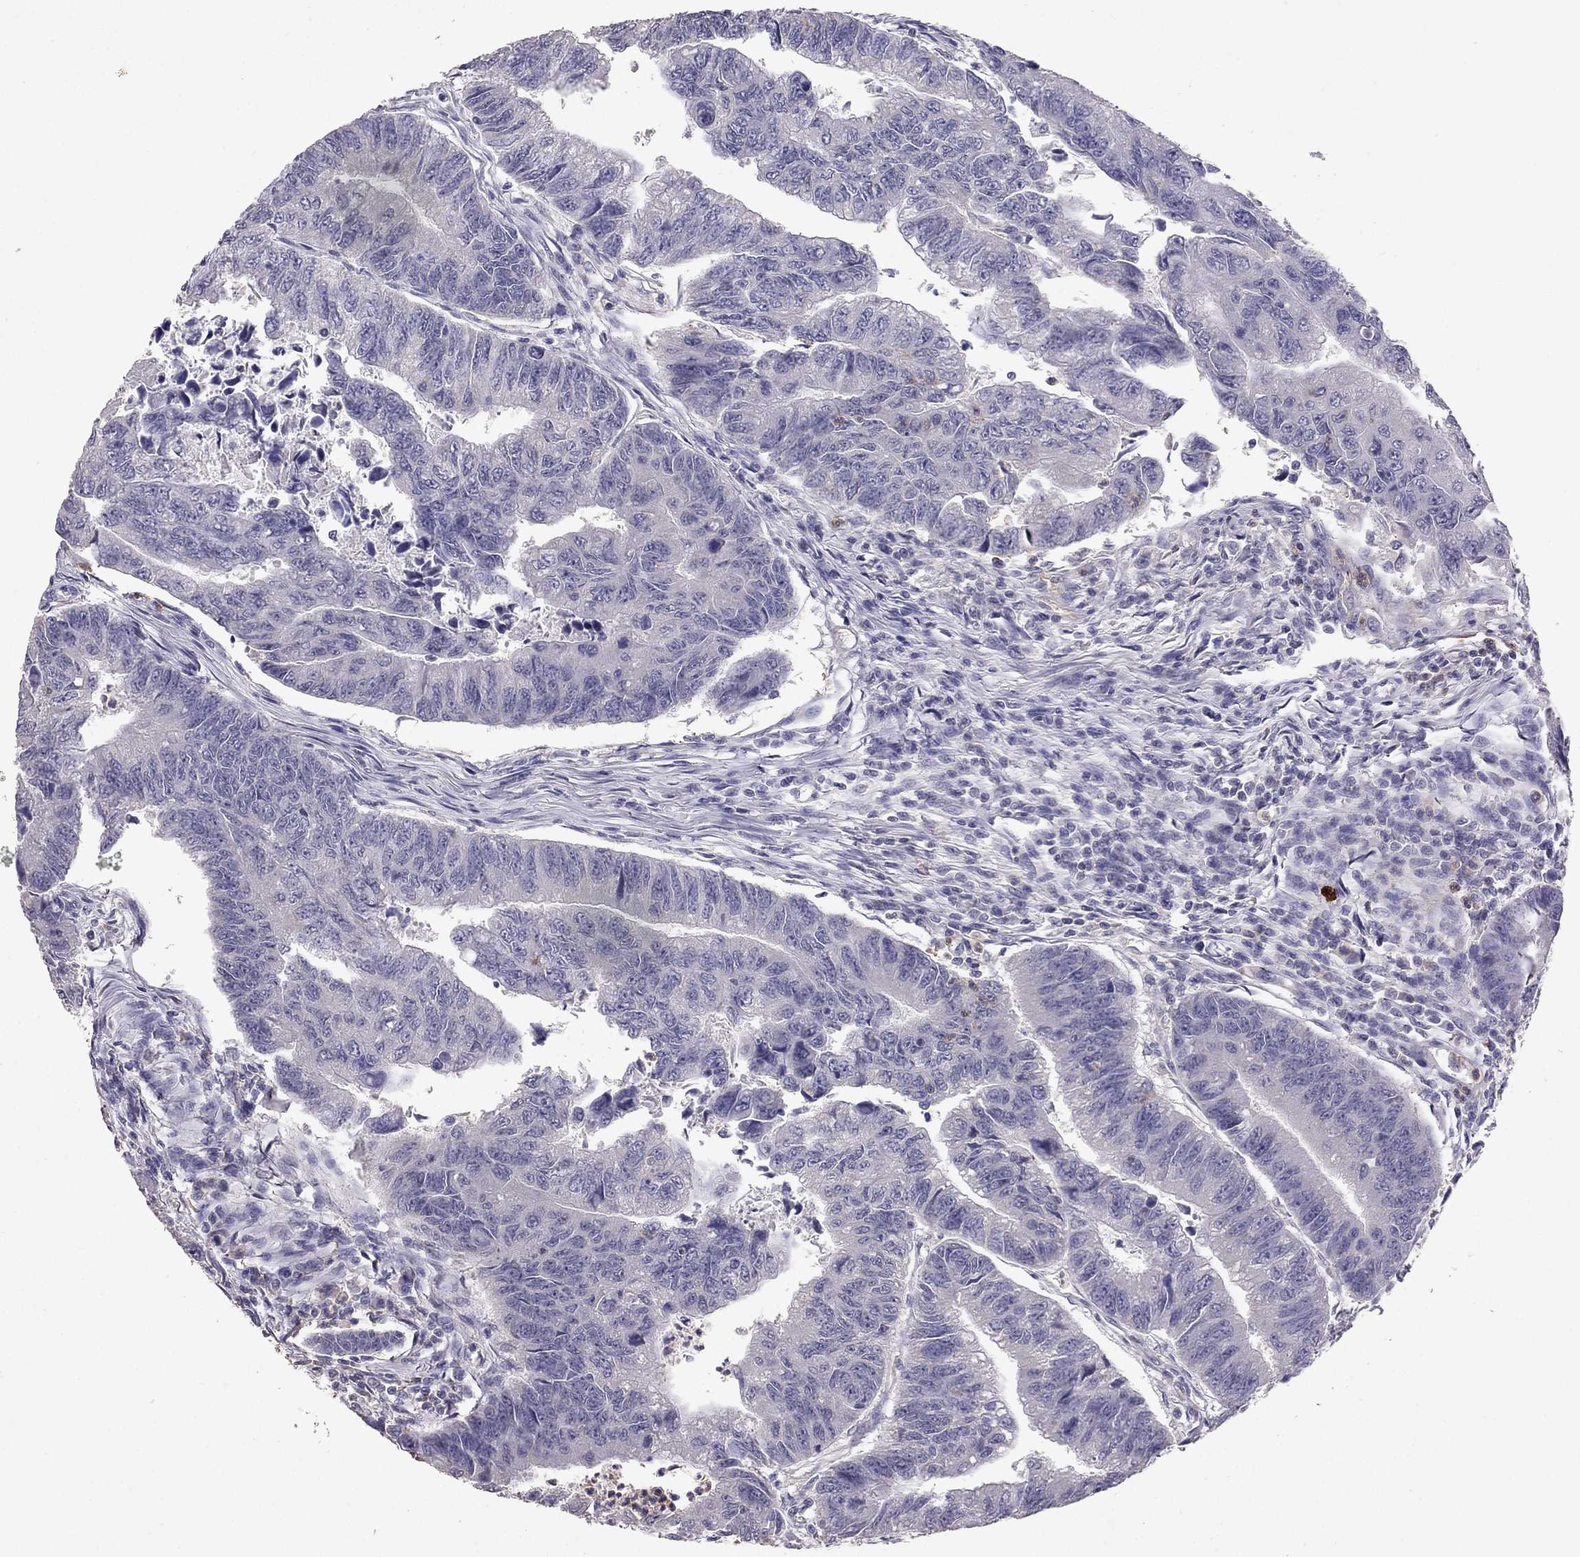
{"staining": {"intensity": "negative", "quantity": "none", "location": "none"}, "tissue": "colorectal cancer", "cell_type": "Tumor cells", "image_type": "cancer", "snomed": [{"axis": "morphology", "description": "Adenocarcinoma, NOS"}, {"axis": "topography", "description": "Colon"}], "caption": "Immunohistochemical staining of colorectal adenocarcinoma reveals no significant expression in tumor cells.", "gene": "RFLNB", "patient": {"sex": "female", "age": 65}}